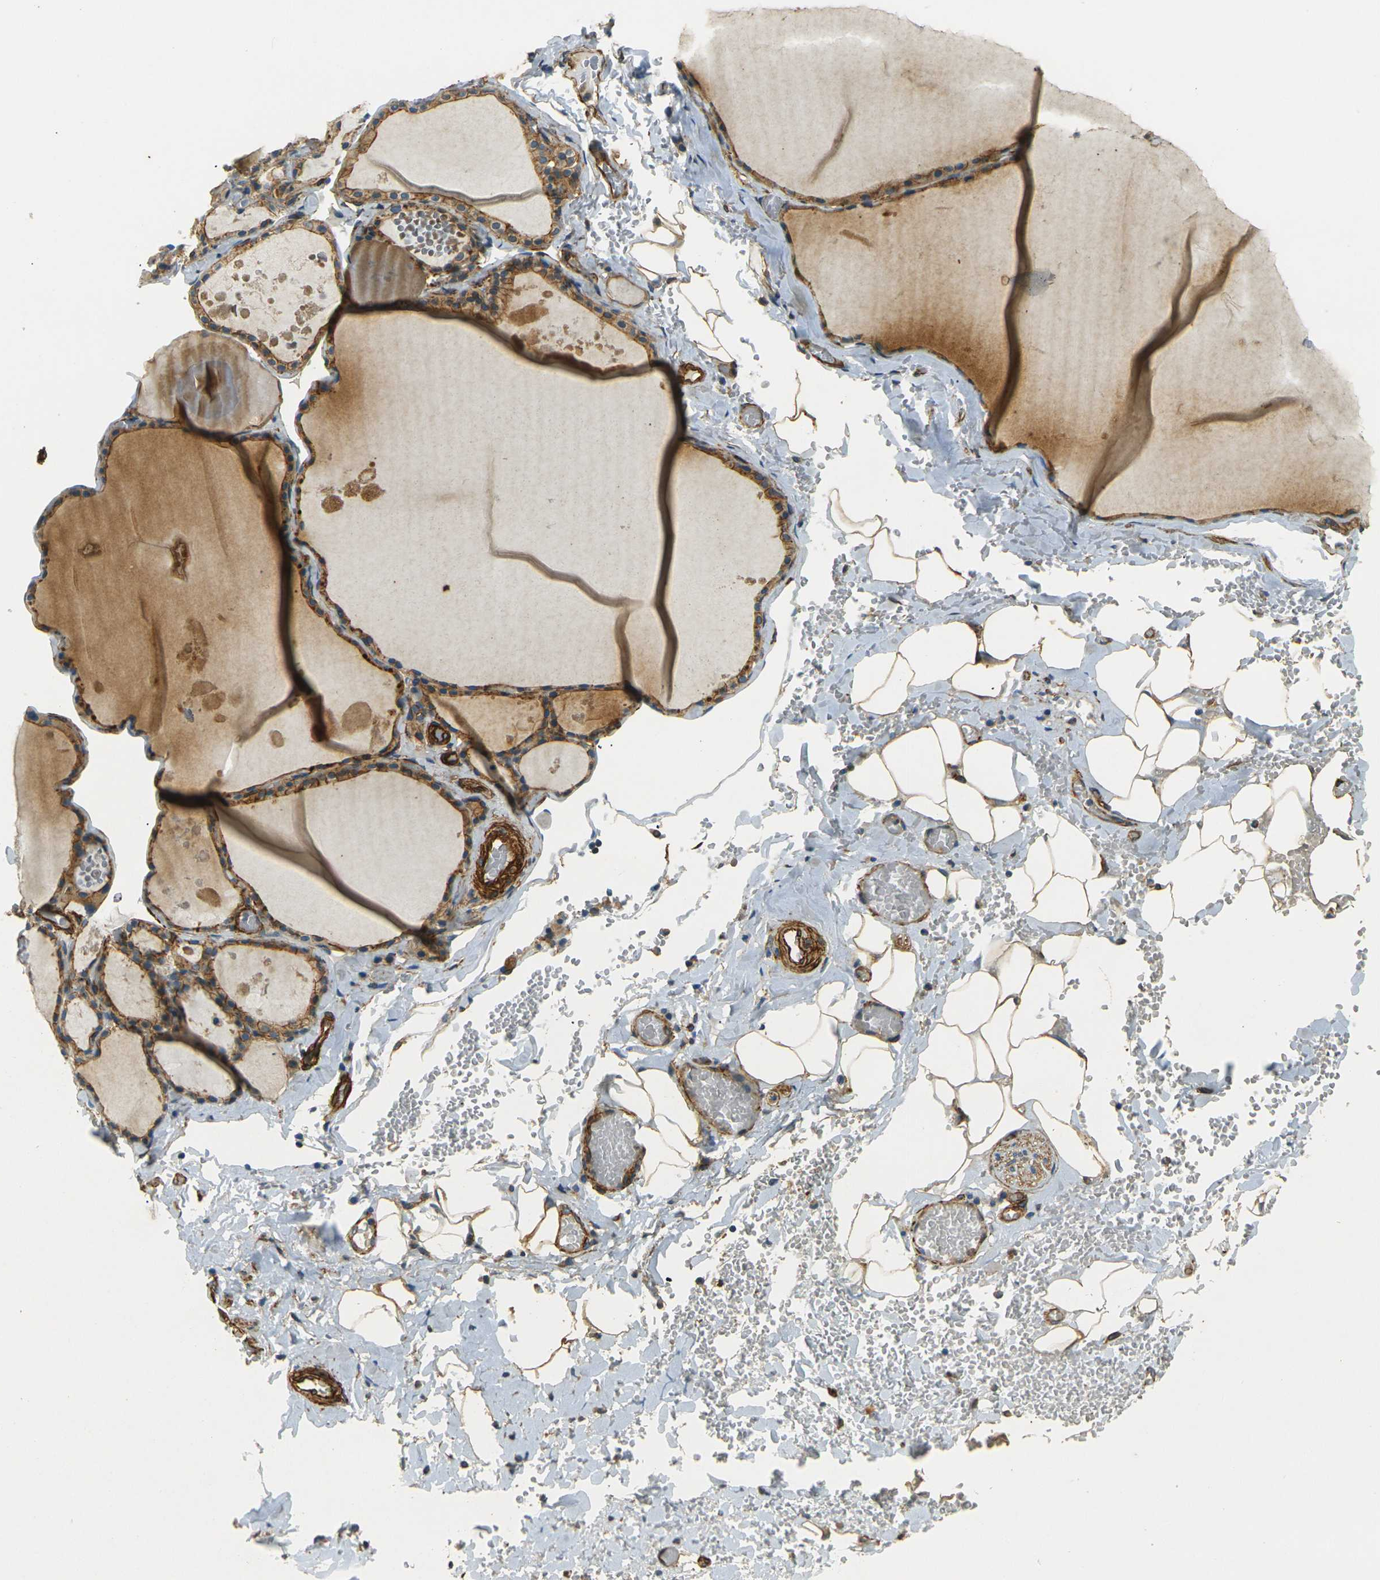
{"staining": {"intensity": "moderate", "quantity": ">75%", "location": "cytoplasmic/membranous"}, "tissue": "thyroid gland", "cell_type": "Glandular cells", "image_type": "normal", "snomed": [{"axis": "morphology", "description": "Normal tissue, NOS"}, {"axis": "topography", "description": "Thyroid gland"}], "caption": "High-magnification brightfield microscopy of unremarkable thyroid gland stained with DAB (brown) and counterstained with hematoxylin (blue). glandular cells exhibit moderate cytoplasmic/membranous positivity is identified in about>75% of cells.", "gene": "EPHA7", "patient": {"sex": "male", "age": 56}}